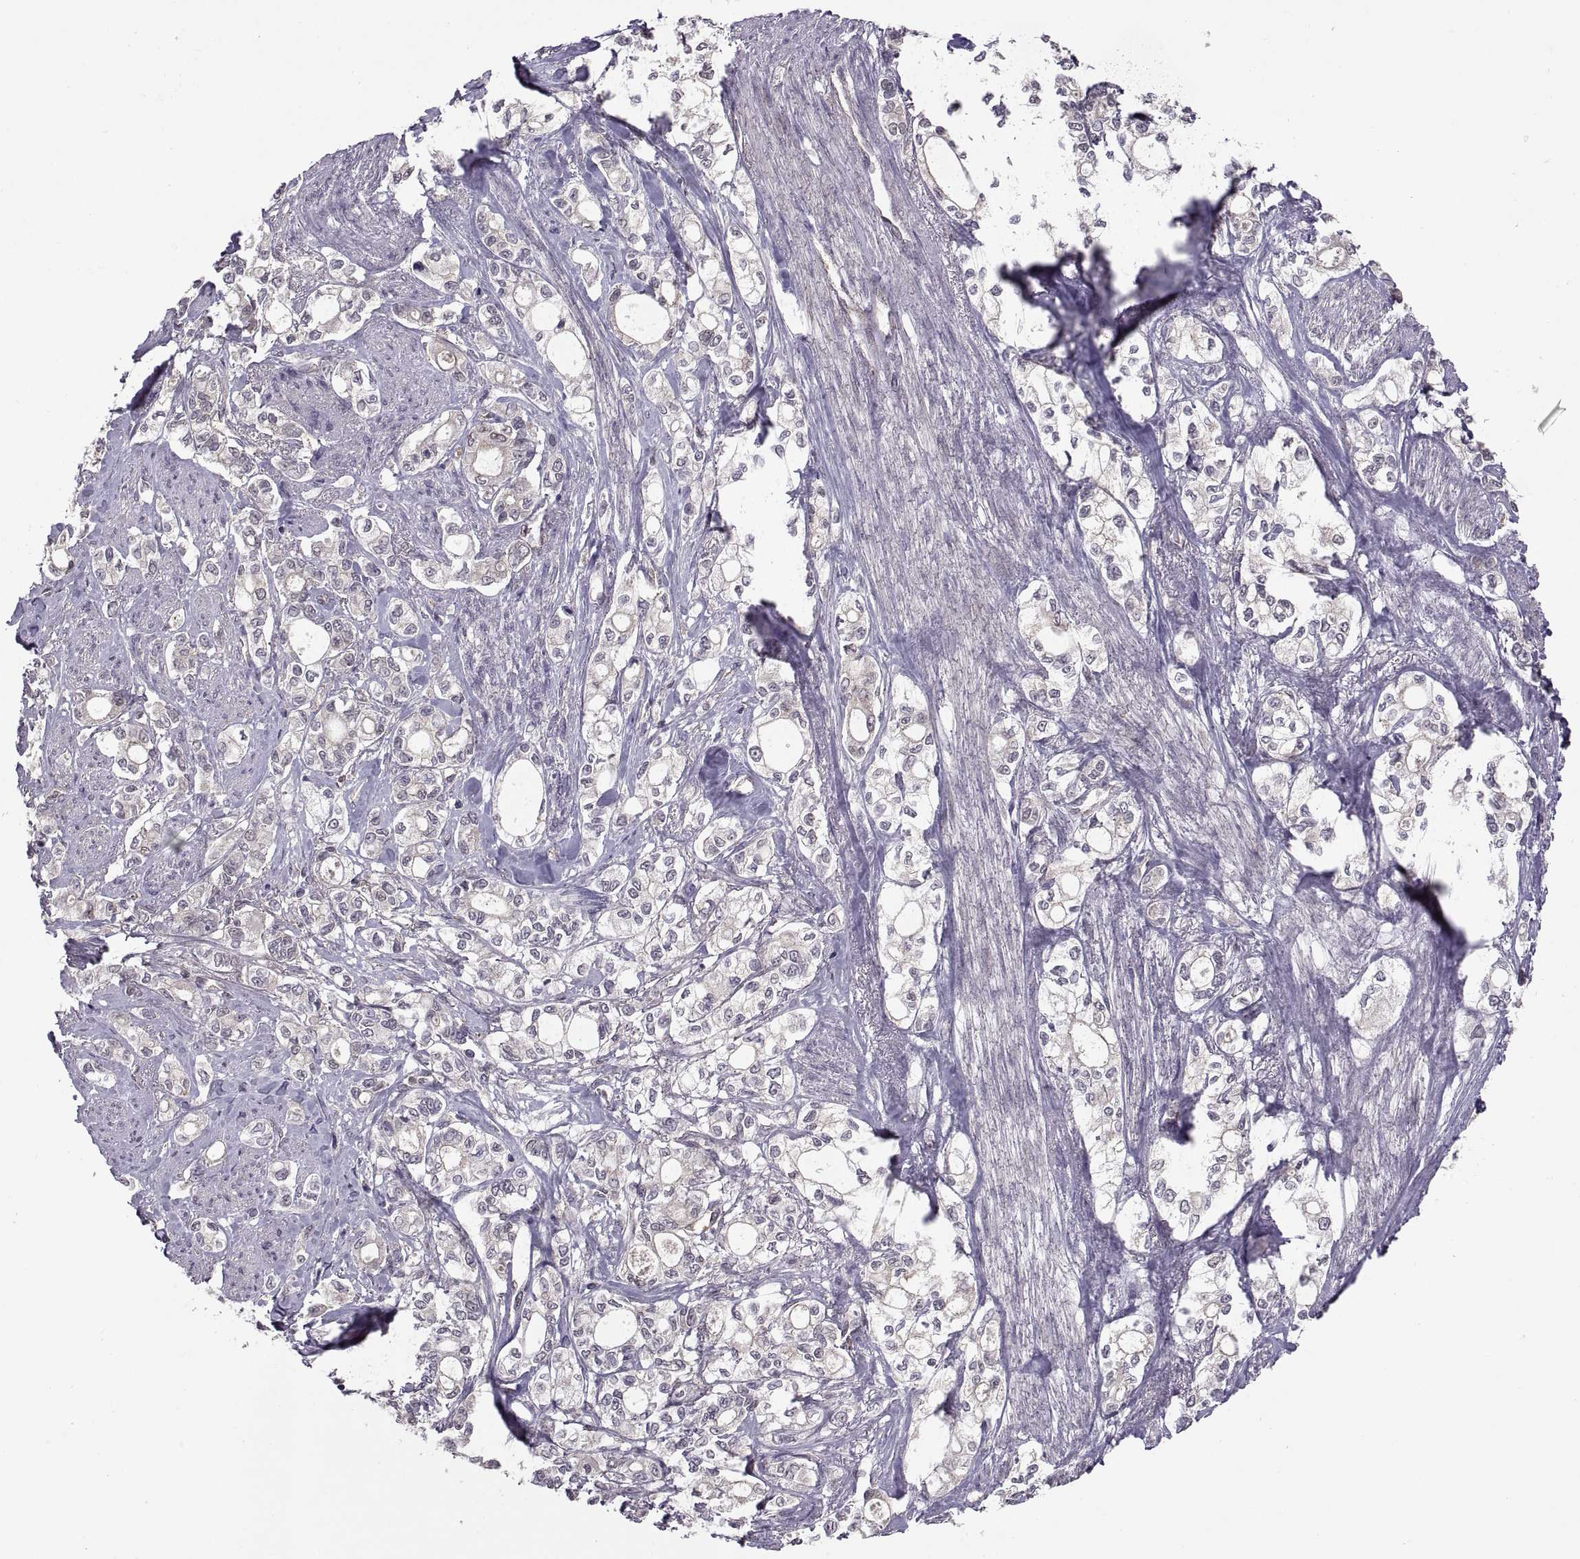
{"staining": {"intensity": "weak", "quantity": "<25%", "location": "cytoplasmic/membranous"}, "tissue": "stomach cancer", "cell_type": "Tumor cells", "image_type": "cancer", "snomed": [{"axis": "morphology", "description": "Adenocarcinoma, NOS"}, {"axis": "topography", "description": "Stomach"}], "caption": "Stomach cancer was stained to show a protein in brown. There is no significant expression in tumor cells. (DAB immunohistochemistry visualized using brightfield microscopy, high magnification).", "gene": "NMNAT2", "patient": {"sex": "male", "age": 63}}